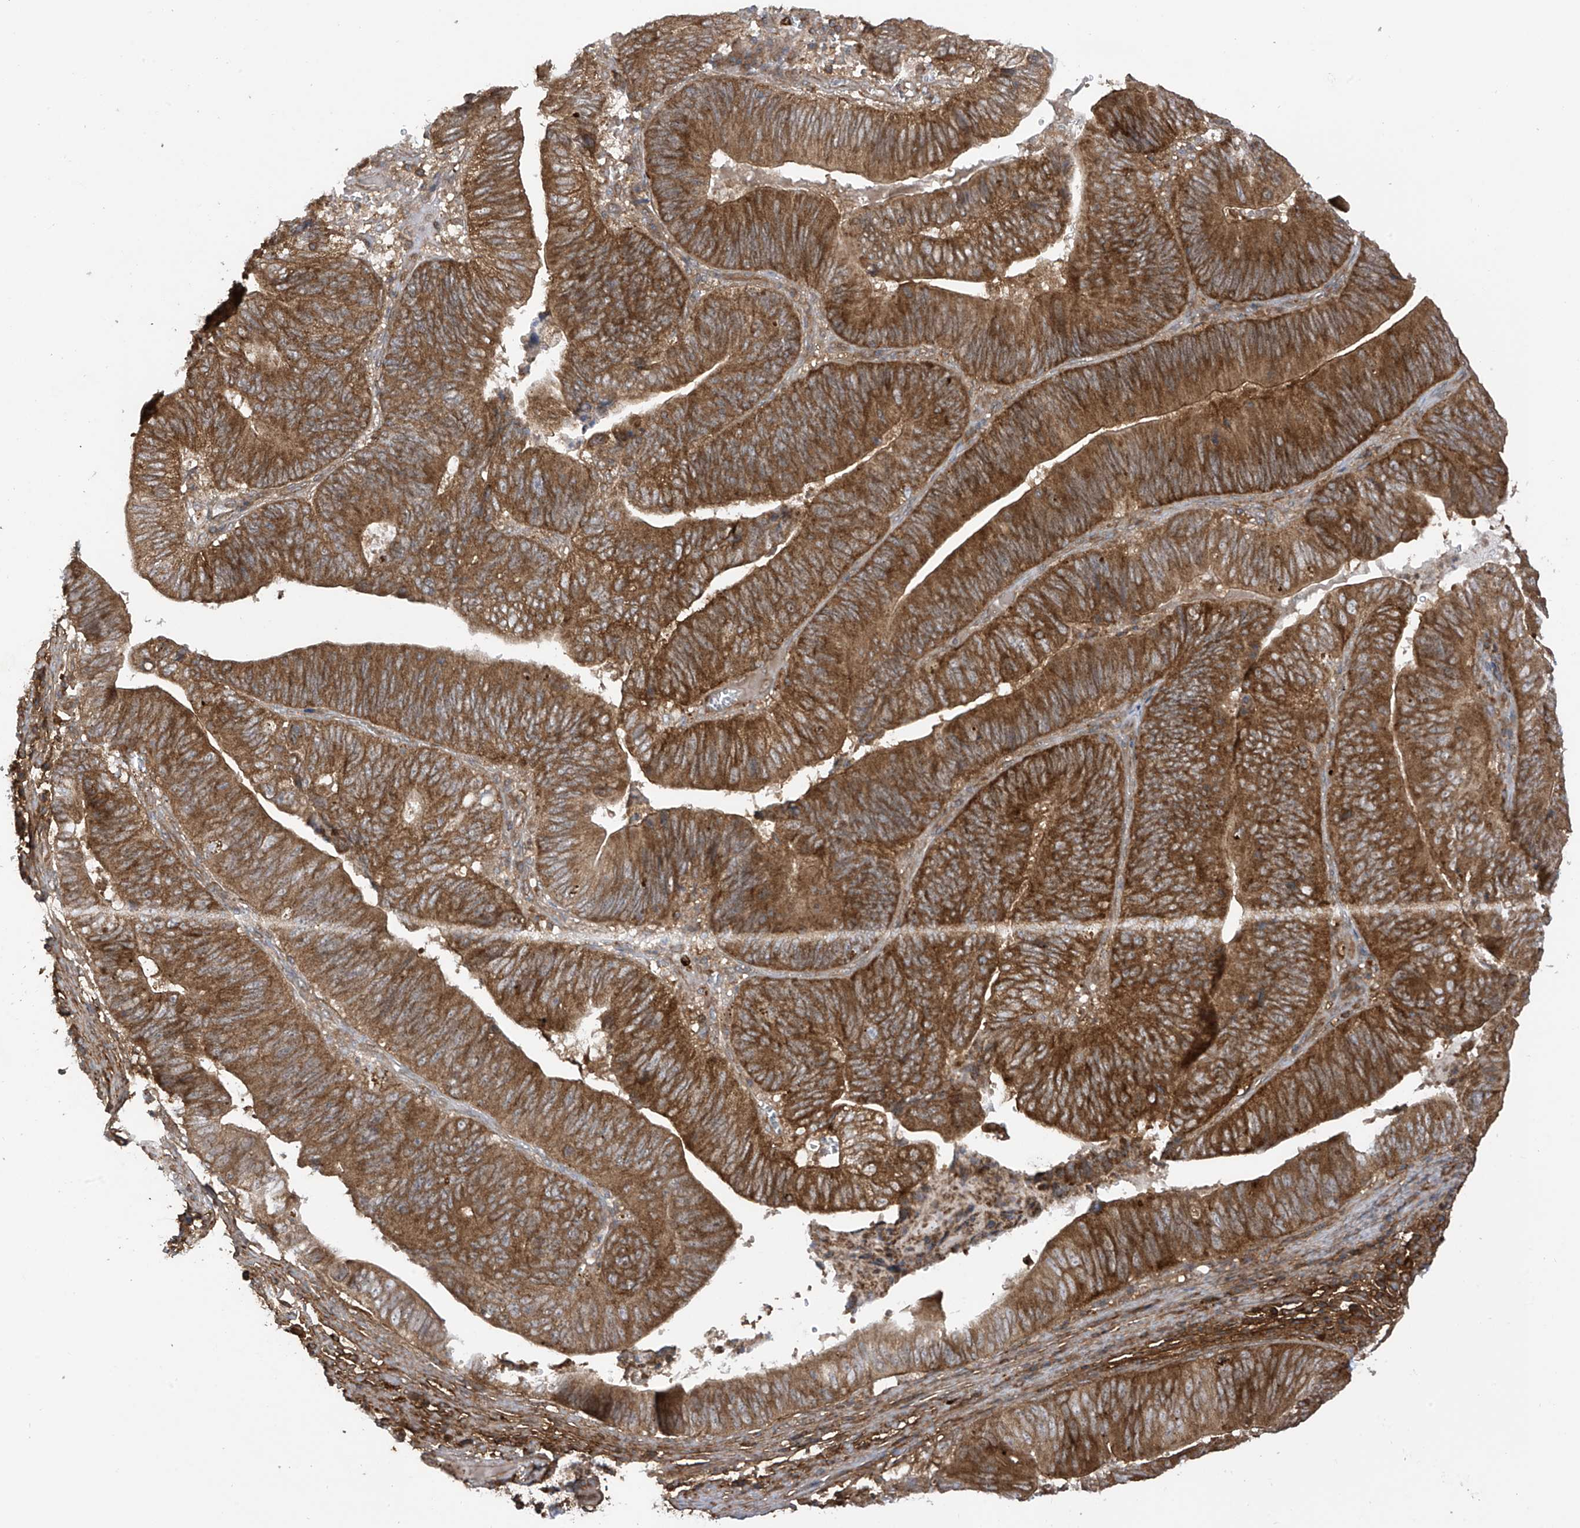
{"staining": {"intensity": "strong", "quantity": ">75%", "location": "cytoplasmic/membranous"}, "tissue": "pancreatic cancer", "cell_type": "Tumor cells", "image_type": "cancer", "snomed": [{"axis": "morphology", "description": "Adenocarcinoma, NOS"}, {"axis": "topography", "description": "Pancreas"}], "caption": "A high amount of strong cytoplasmic/membranous positivity is seen in approximately >75% of tumor cells in pancreatic cancer tissue. The protein of interest is stained brown, and the nuclei are stained in blue (DAB IHC with brightfield microscopy, high magnification).", "gene": "REPS1", "patient": {"sex": "male", "age": 63}}